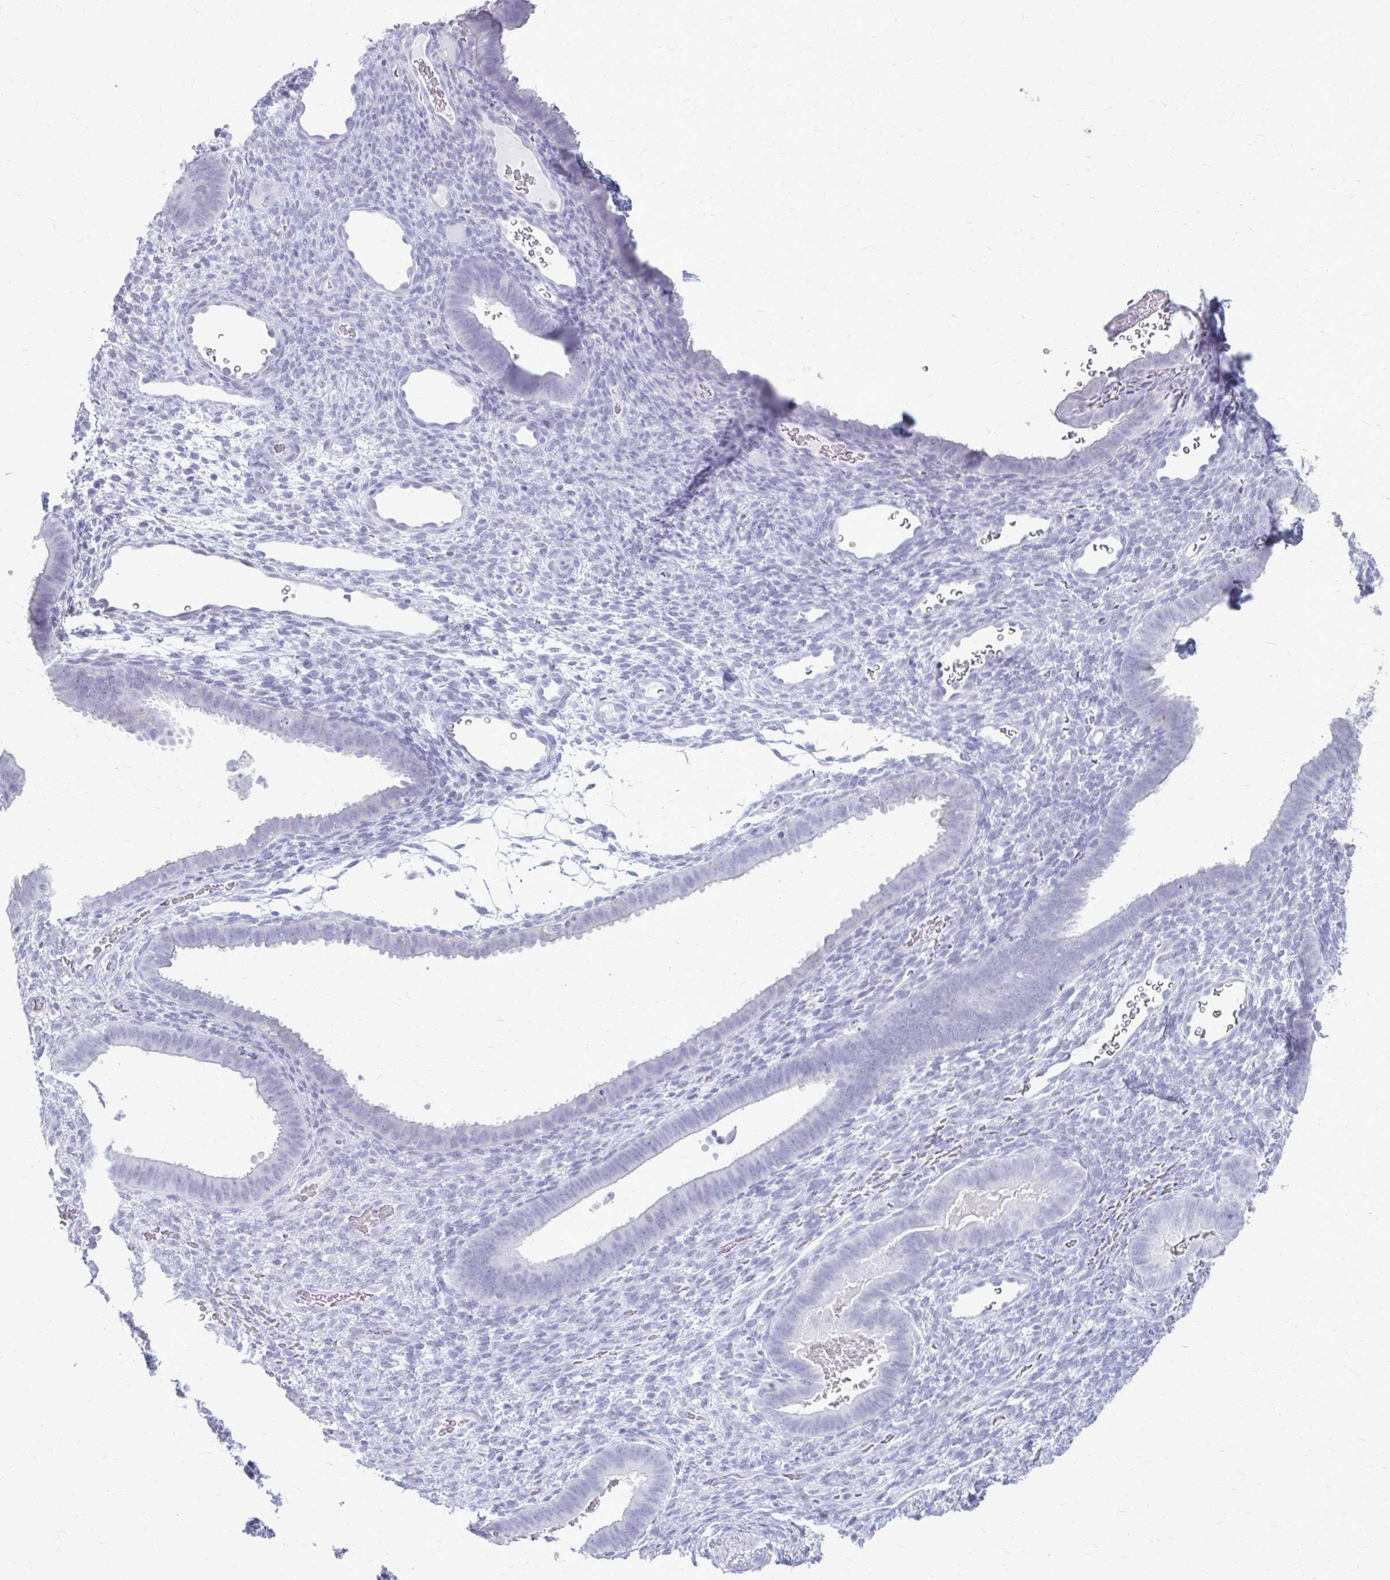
{"staining": {"intensity": "negative", "quantity": "none", "location": "none"}, "tissue": "endometrium", "cell_type": "Cells in endometrial stroma", "image_type": "normal", "snomed": [{"axis": "morphology", "description": "Normal tissue, NOS"}, {"axis": "topography", "description": "Endometrium"}], "caption": "DAB immunohistochemical staining of benign endometrium displays no significant positivity in cells in endometrial stroma.", "gene": "KRT5", "patient": {"sex": "female", "age": 34}}